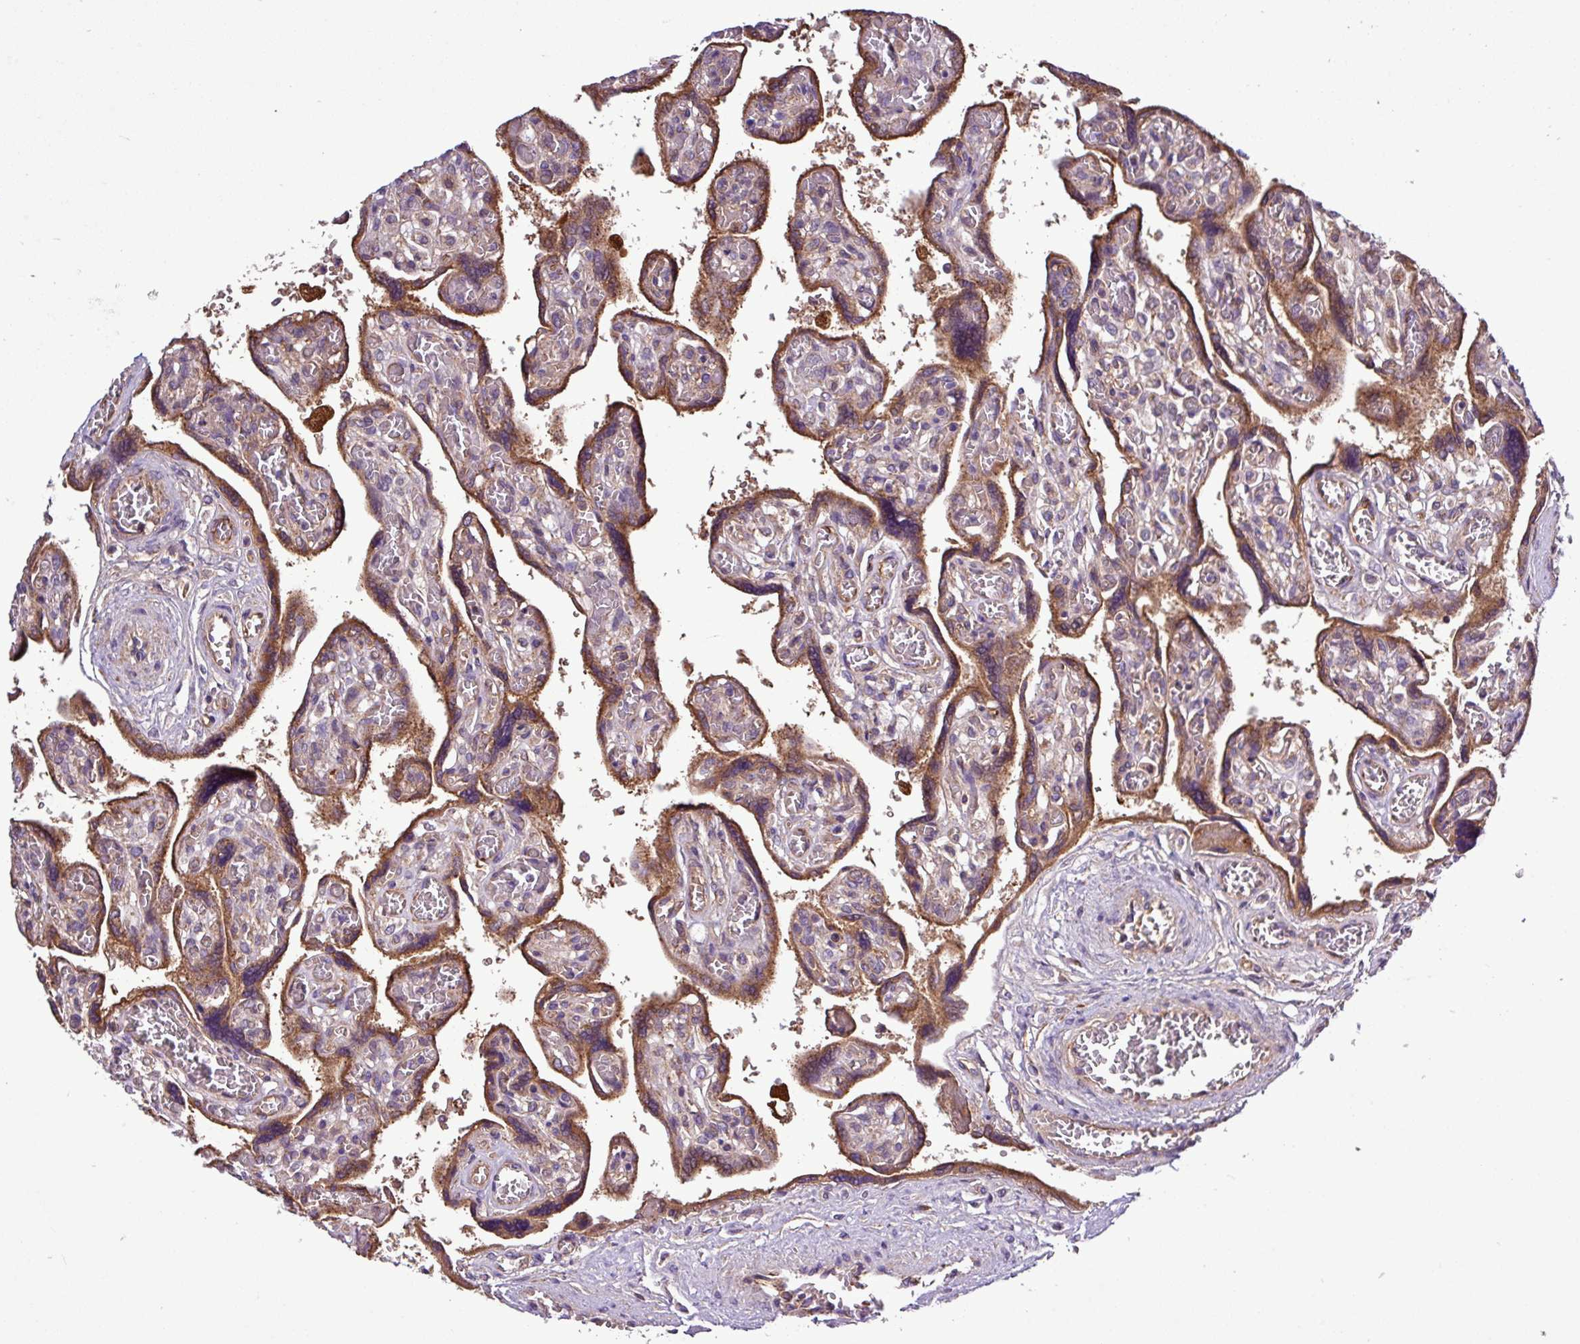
{"staining": {"intensity": "negative", "quantity": "none", "location": "none"}, "tissue": "placenta", "cell_type": "Decidual cells", "image_type": "normal", "snomed": [{"axis": "morphology", "description": "Normal tissue, NOS"}, {"axis": "topography", "description": "Placenta"}], "caption": "The photomicrograph reveals no staining of decidual cells in normal placenta.", "gene": "CWH43", "patient": {"sex": "female", "age": 39}}